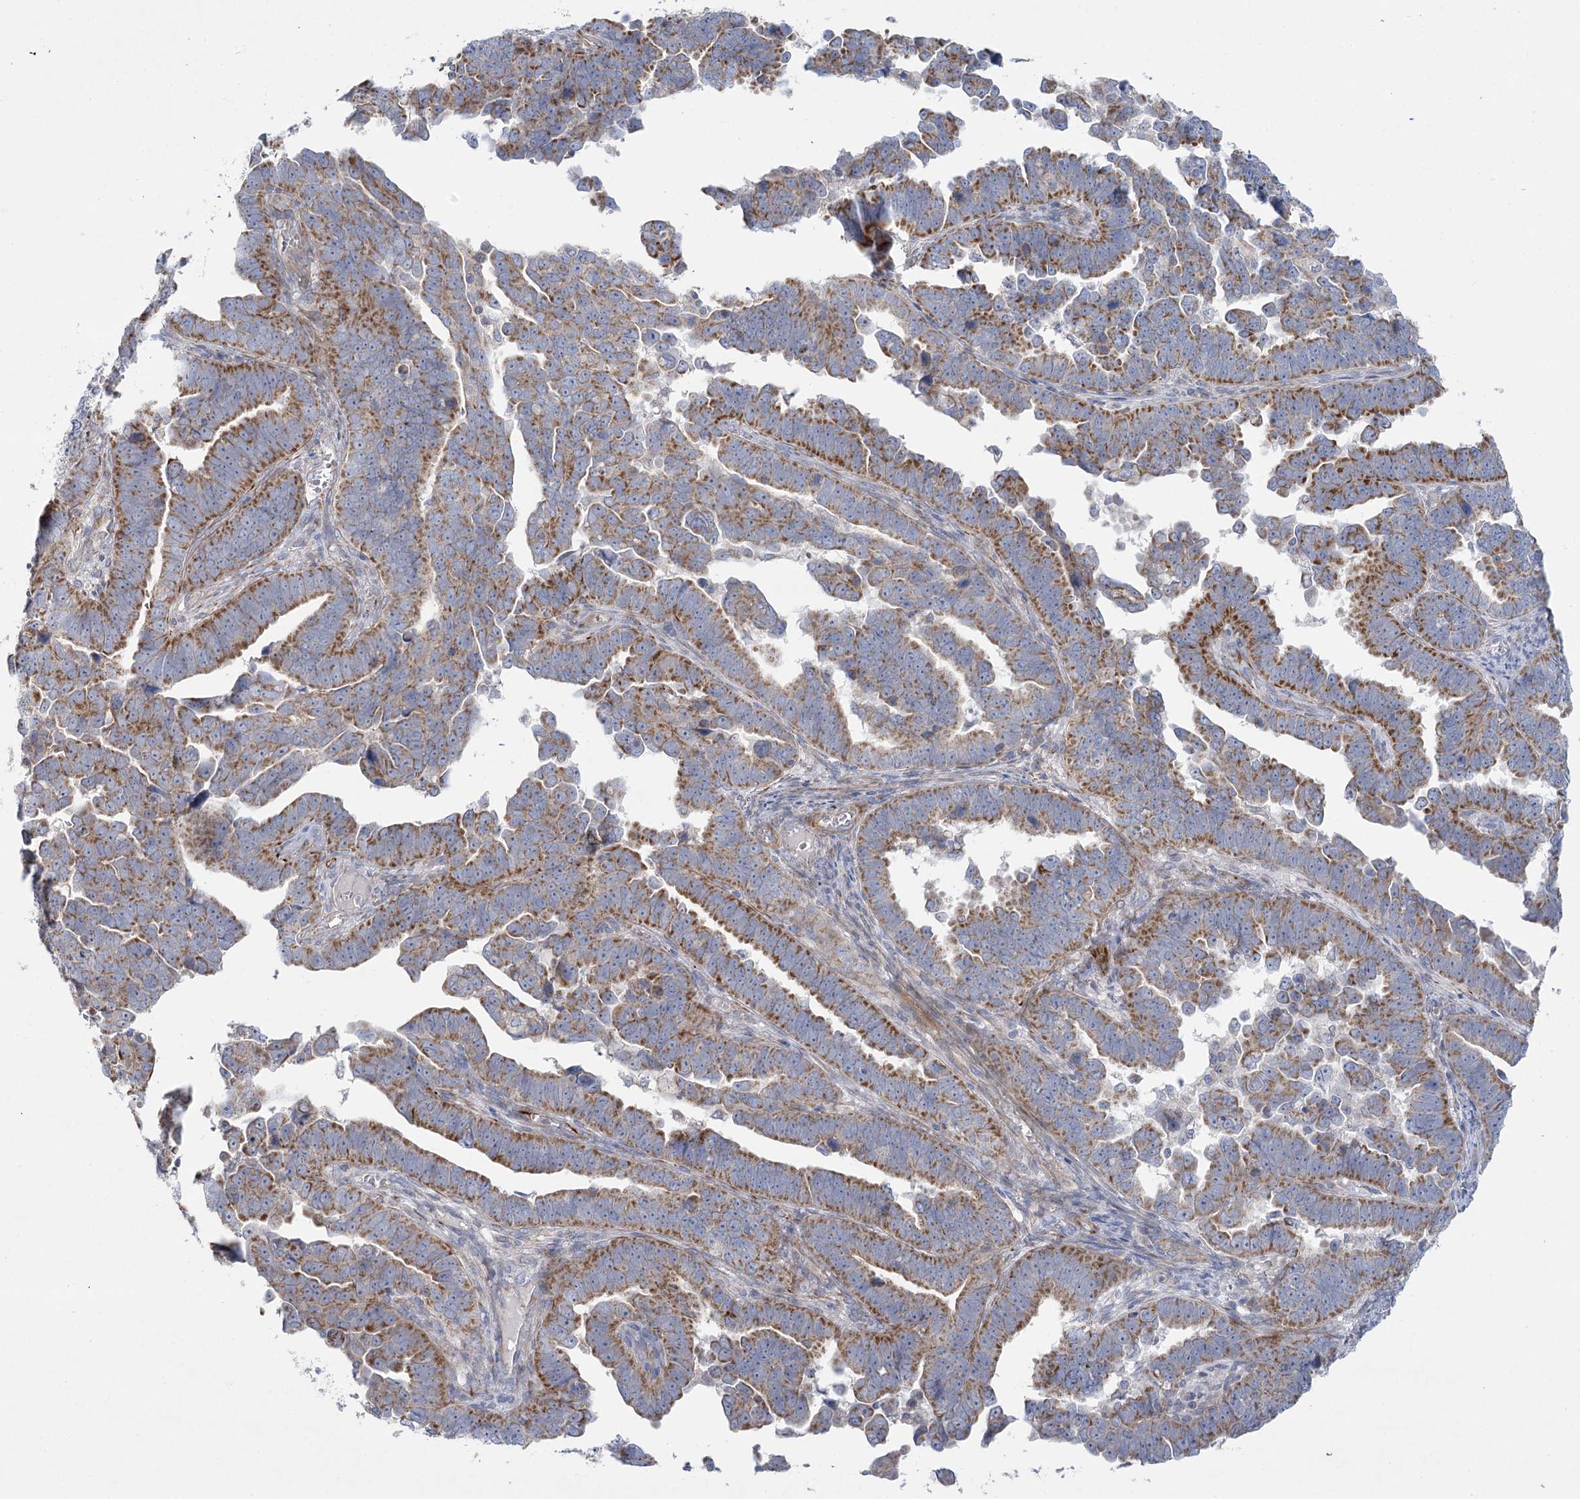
{"staining": {"intensity": "moderate", "quantity": ">75%", "location": "cytoplasmic/membranous"}, "tissue": "endometrial cancer", "cell_type": "Tumor cells", "image_type": "cancer", "snomed": [{"axis": "morphology", "description": "Adenocarcinoma, NOS"}, {"axis": "topography", "description": "Endometrium"}], "caption": "Immunohistochemical staining of human endometrial cancer (adenocarcinoma) demonstrates medium levels of moderate cytoplasmic/membranous protein positivity in approximately >75% of tumor cells.", "gene": "DHTKD1", "patient": {"sex": "female", "age": 75}}